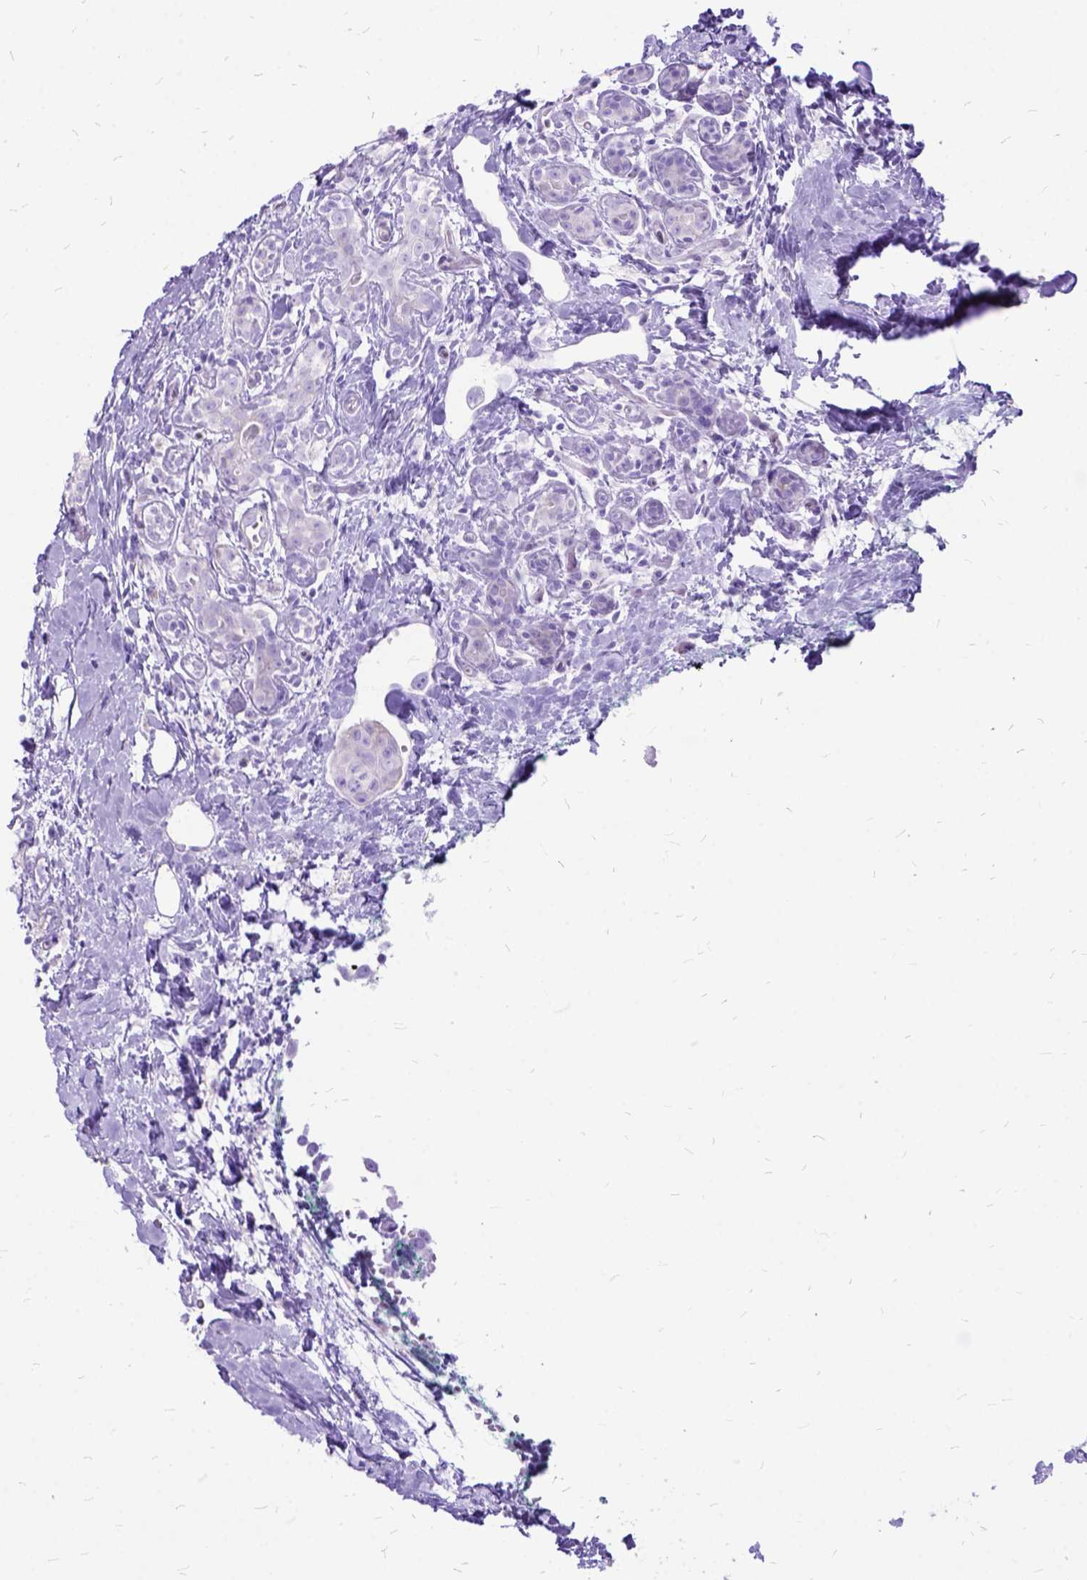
{"staining": {"intensity": "negative", "quantity": "none", "location": "none"}, "tissue": "breast cancer", "cell_type": "Tumor cells", "image_type": "cancer", "snomed": [{"axis": "morphology", "description": "Duct carcinoma"}, {"axis": "topography", "description": "Breast"}], "caption": "Breast cancer (intraductal carcinoma) was stained to show a protein in brown. There is no significant positivity in tumor cells.", "gene": "DNAH2", "patient": {"sex": "female", "age": 43}}